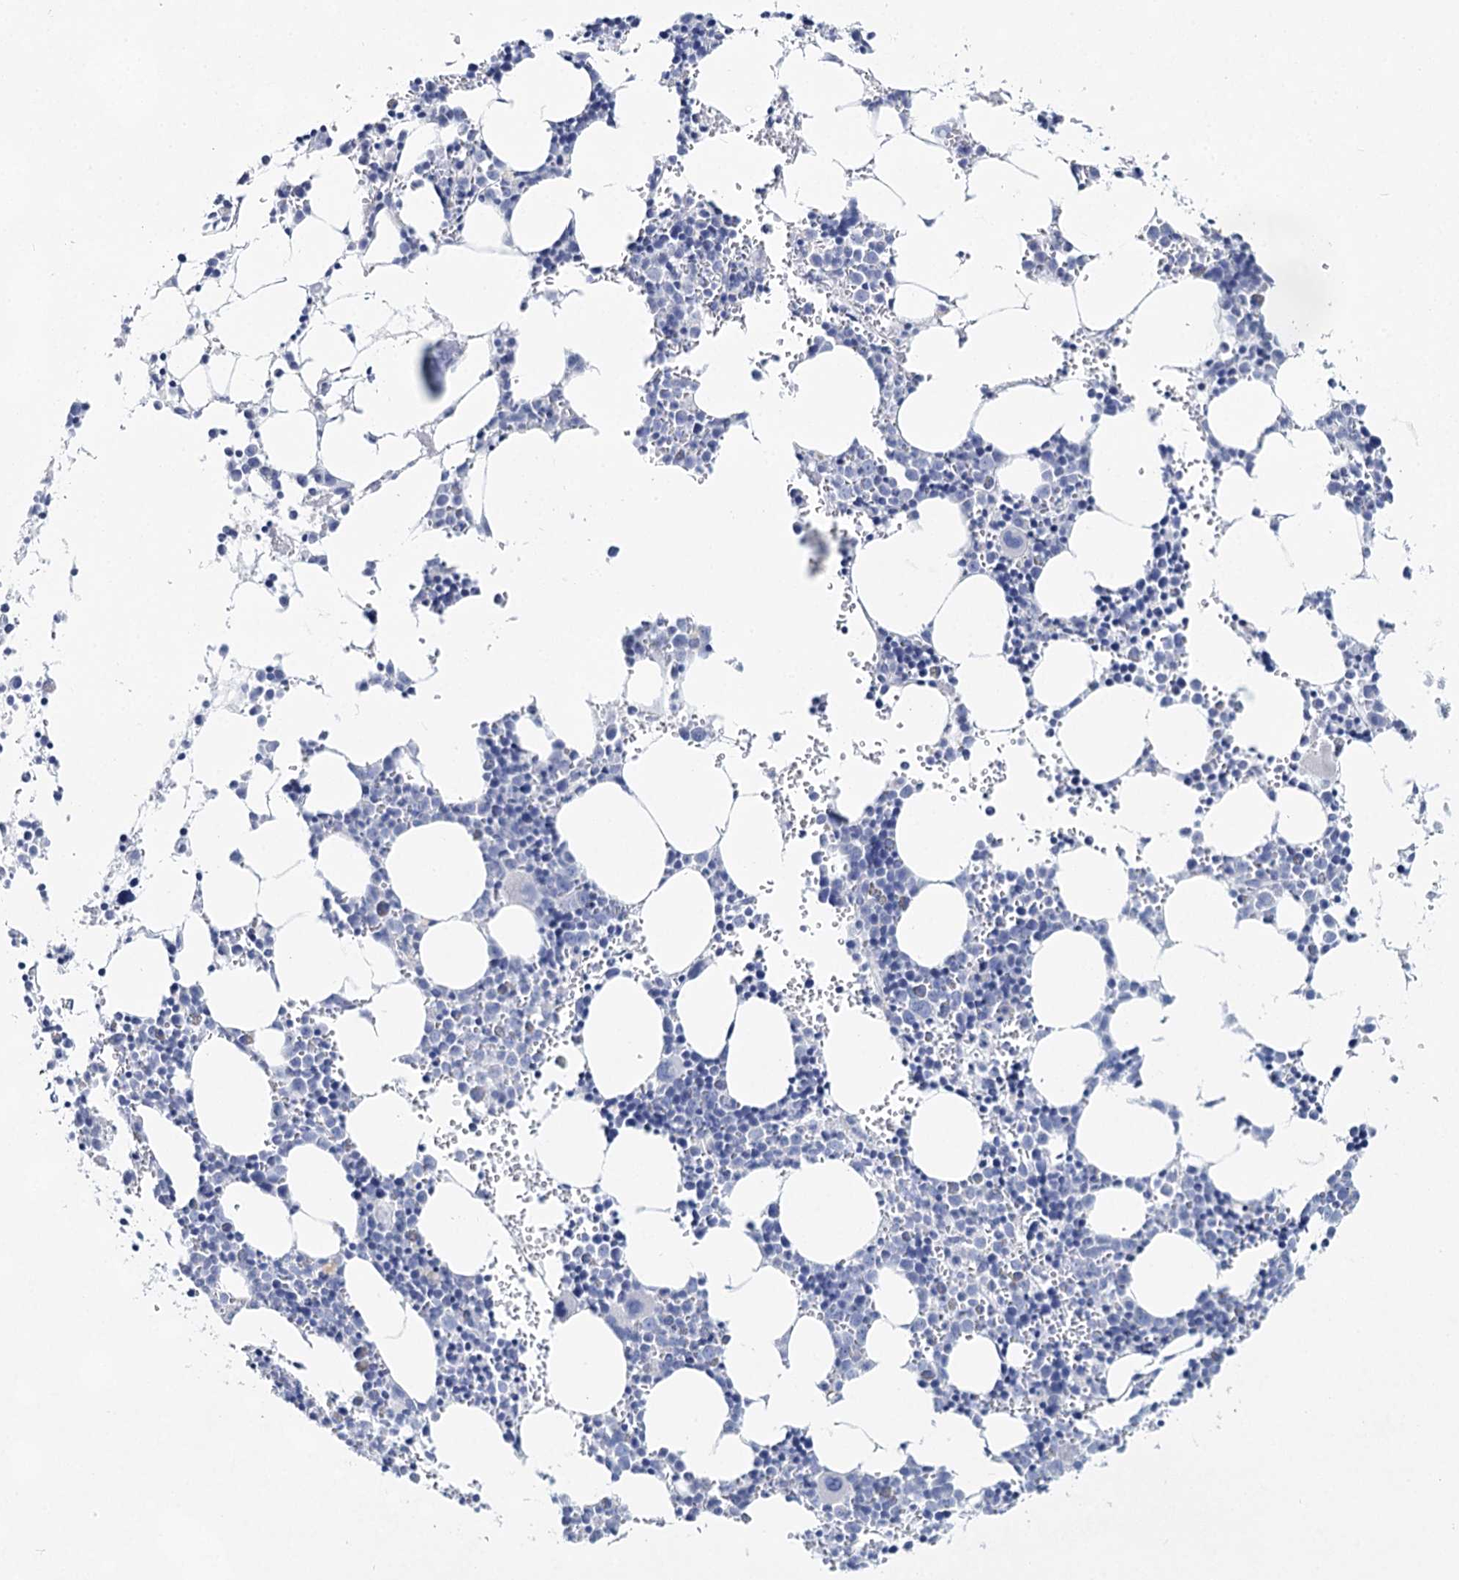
{"staining": {"intensity": "negative", "quantity": "none", "location": "none"}, "tissue": "bone marrow", "cell_type": "Hematopoietic cells", "image_type": "normal", "snomed": [{"axis": "morphology", "description": "Normal tissue, NOS"}, {"axis": "topography", "description": "Bone marrow"}], "caption": "Hematopoietic cells are negative for protein expression in normal human bone marrow. Nuclei are stained in blue.", "gene": "SLC17A2", "patient": {"sex": "female", "age": 89}}